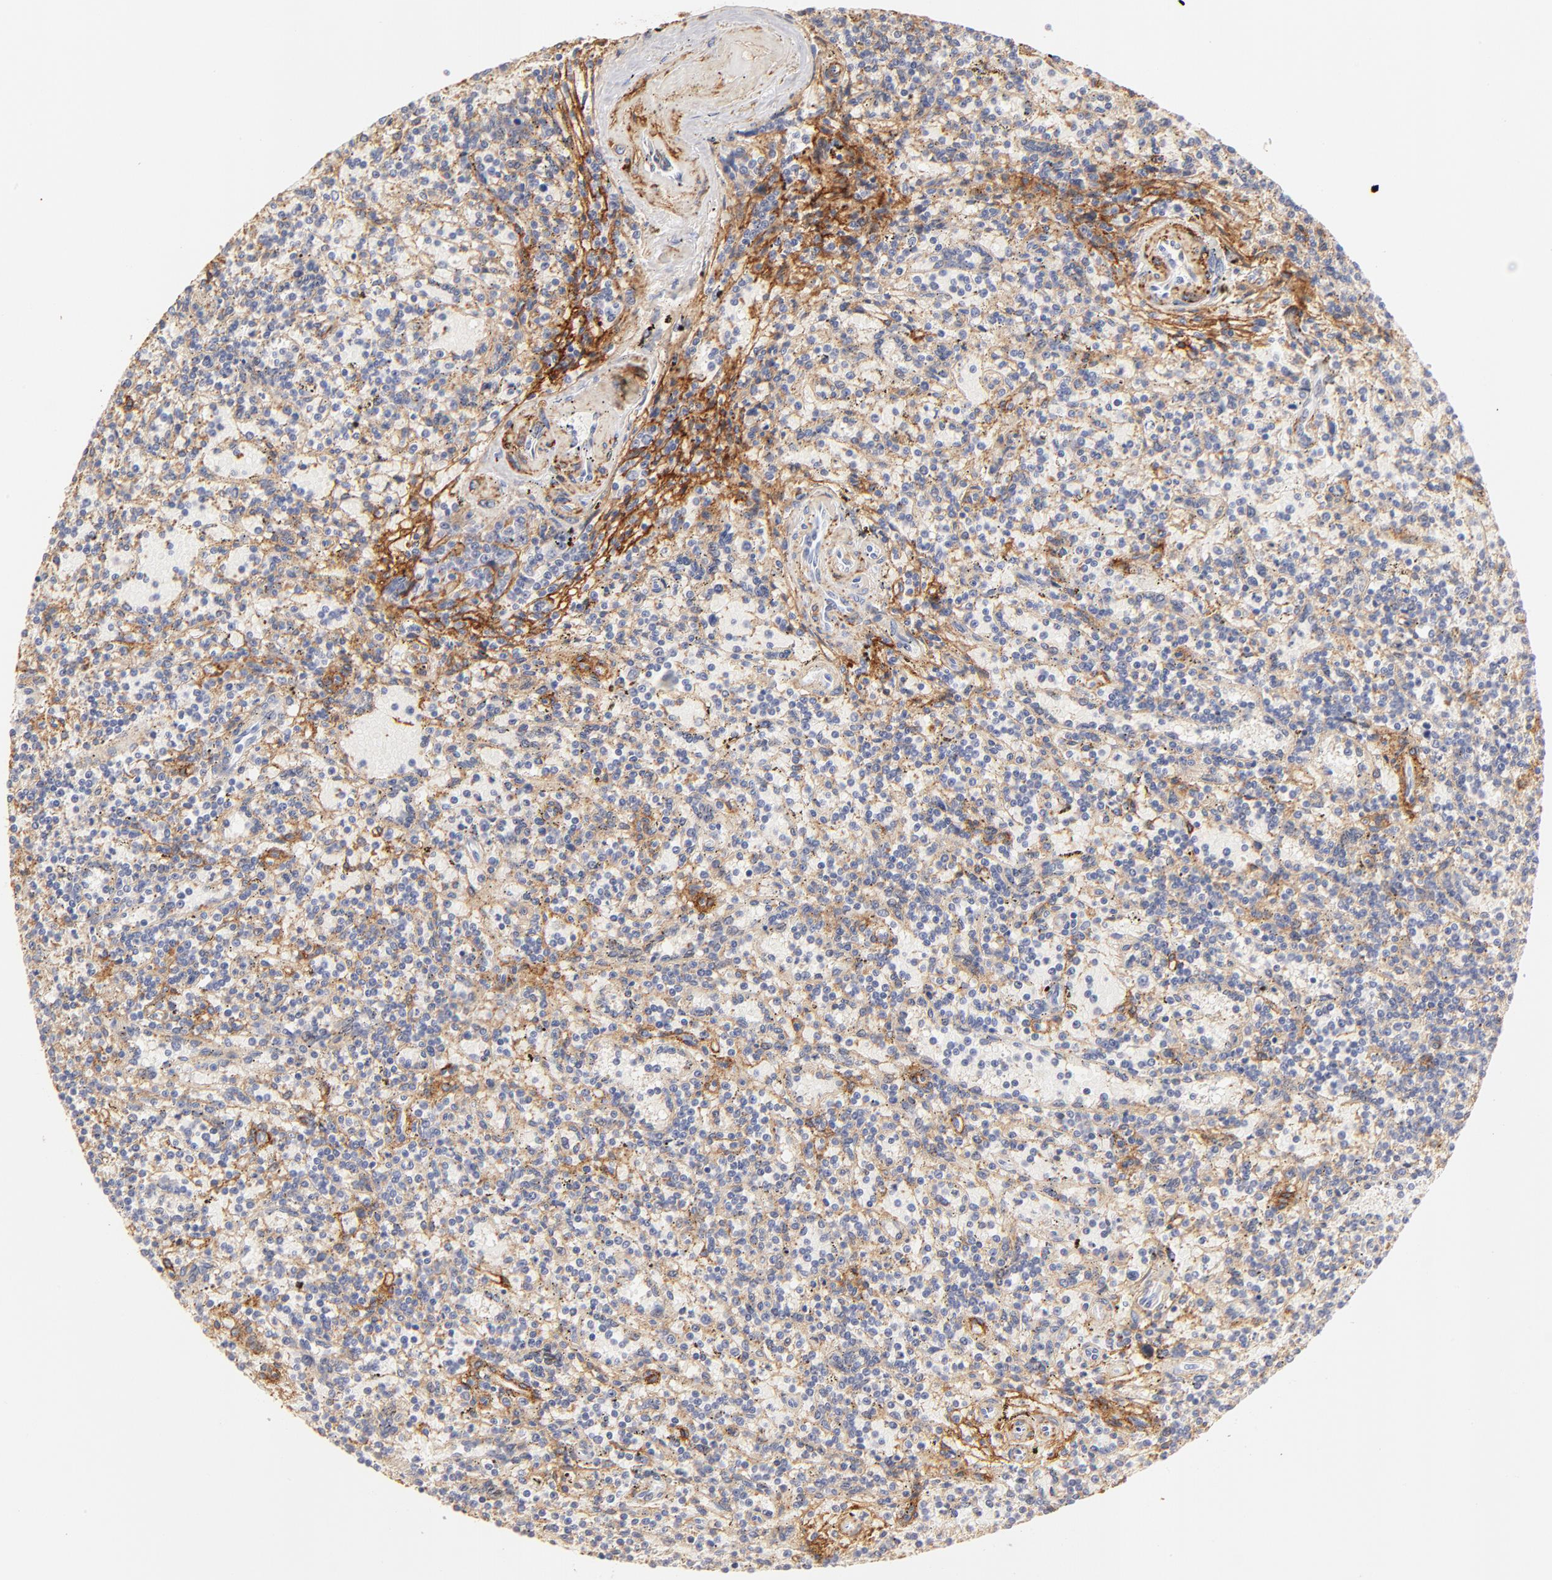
{"staining": {"intensity": "negative", "quantity": "none", "location": "none"}, "tissue": "lymphoma", "cell_type": "Tumor cells", "image_type": "cancer", "snomed": [{"axis": "morphology", "description": "Malignant lymphoma, non-Hodgkin's type, Low grade"}, {"axis": "topography", "description": "Small intestine"}], "caption": "This is a photomicrograph of immunohistochemistry staining of low-grade malignant lymphoma, non-Hodgkin's type, which shows no staining in tumor cells.", "gene": "ITGA8", "patient": {"sex": "female", "age": 59}}